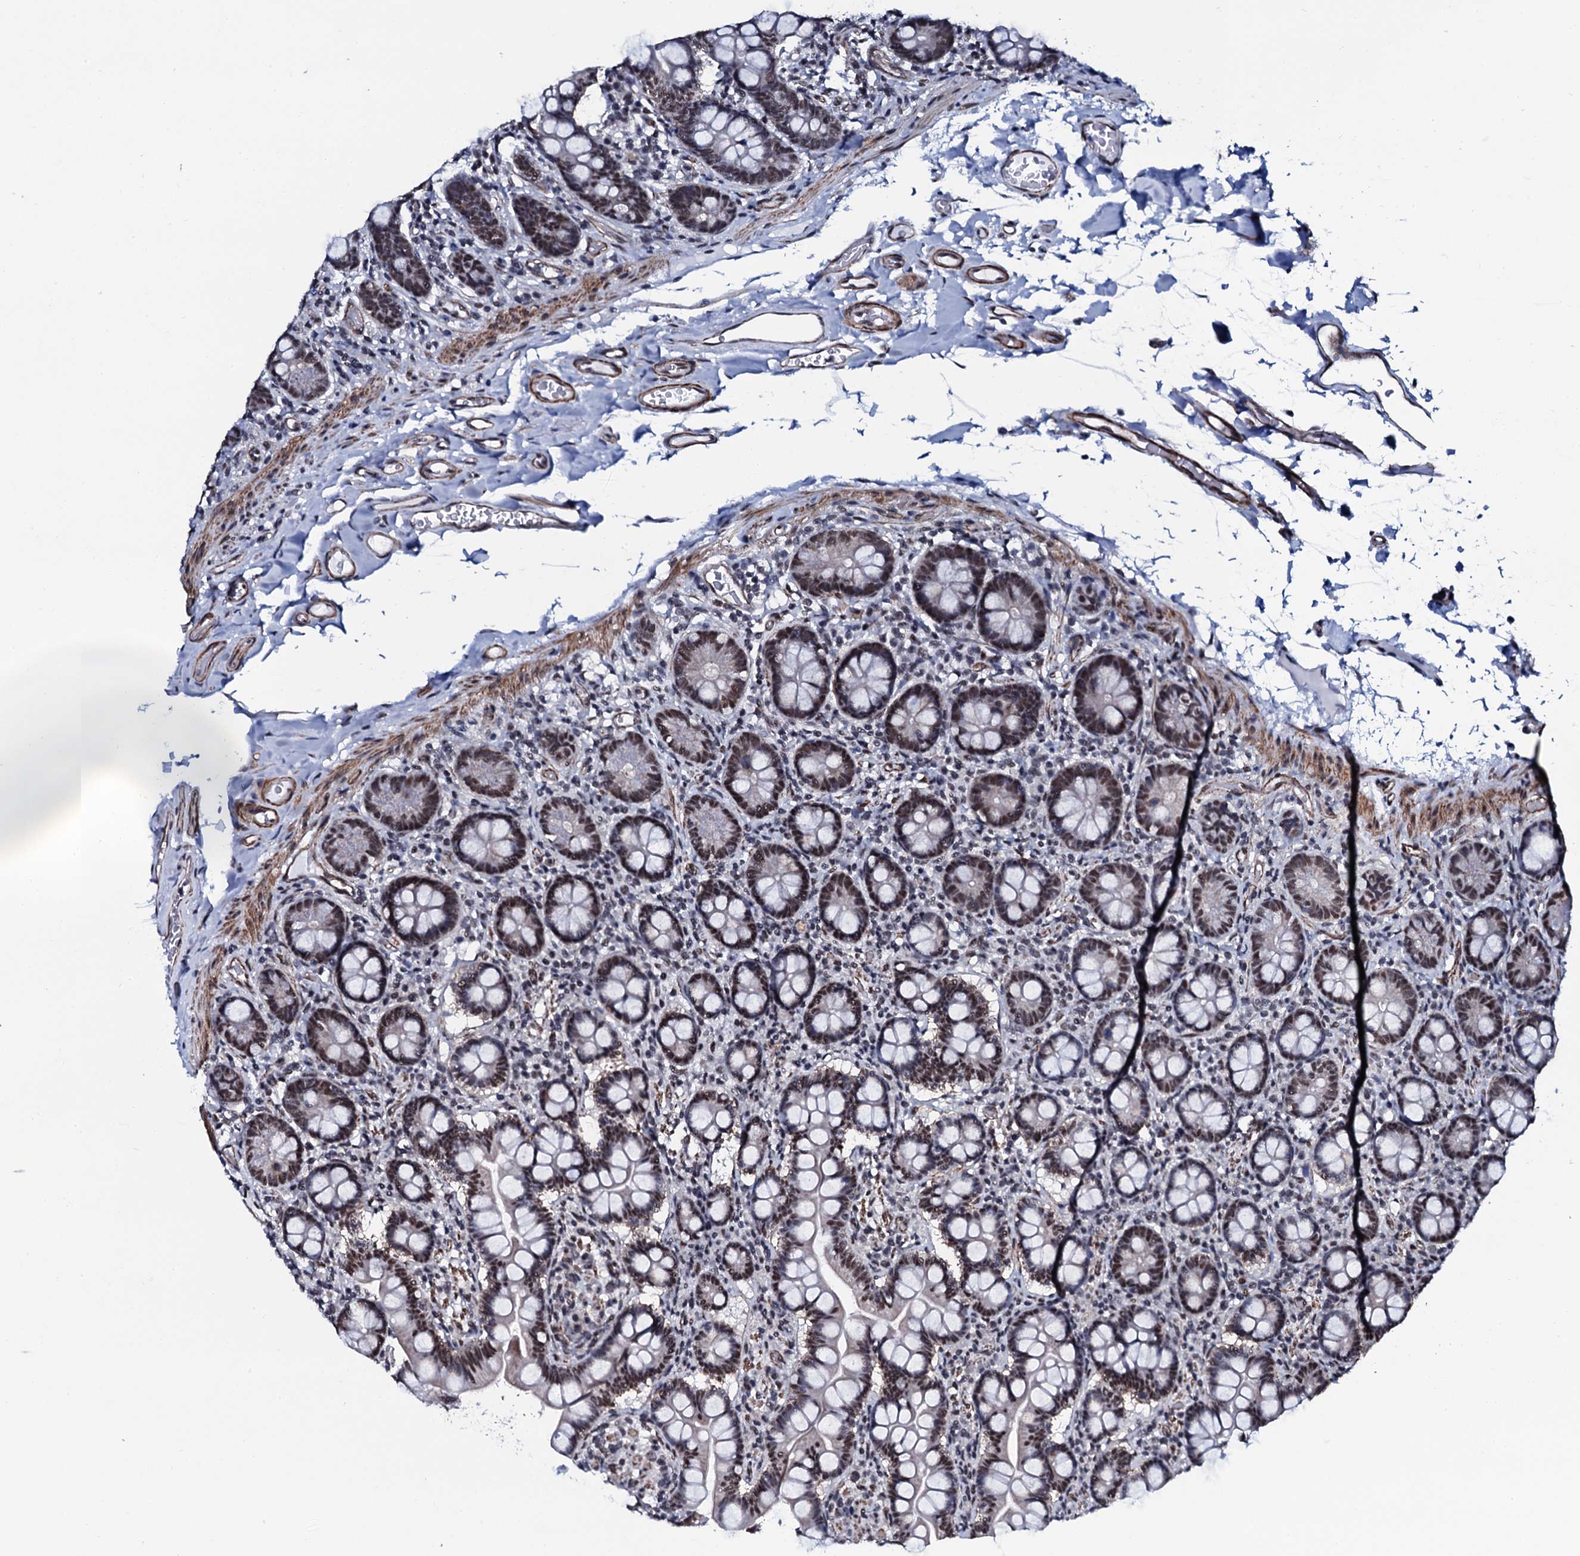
{"staining": {"intensity": "moderate", "quantity": "25%-75%", "location": "nuclear"}, "tissue": "small intestine", "cell_type": "Glandular cells", "image_type": "normal", "snomed": [{"axis": "morphology", "description": "Normal tissue, NOS"}, {"axis": "topography", "description": "Small intestine"}], "caption": "Moderate nuclear positivity is seen in approximately 25%-75% of glandular cells in normal small intestine. (DAB IHC with brightfield microscopy, high magnification).", "gene": "CWC15", "patient": {"sex": "female", "age": 64}}